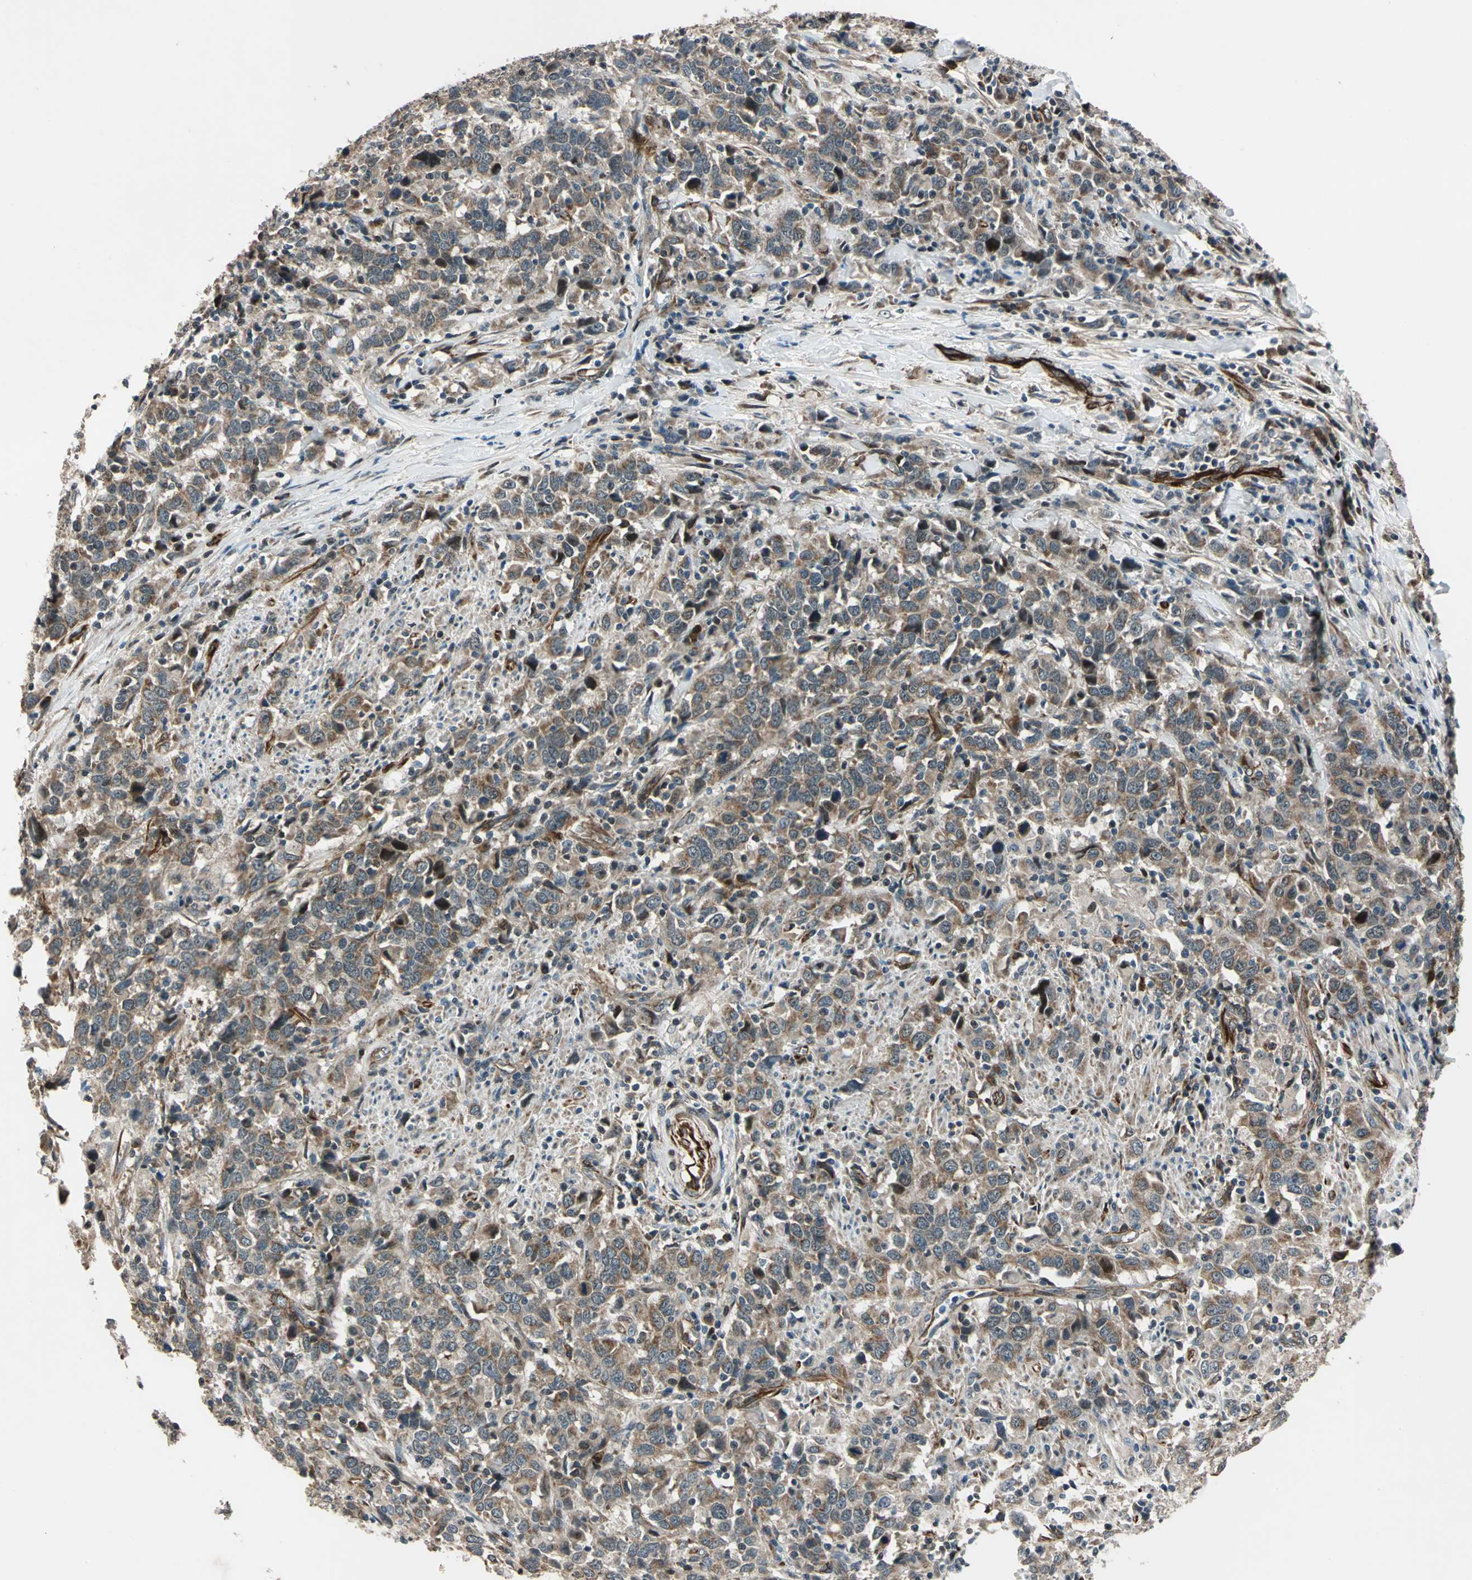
{"staining": {"intensity": "moderate", "quantity": ">75%", "location": "cytoplasmic/membranous"}, "tissue": "urothelial cancer", "cell_type": "Tumor cells", "image_type": "cancer", "snomed": [{"axis": "morphology", "description": "Urothelial carcinoma, High grade"}, {"axis": "topography", "description": "Urinary bladder"}], "caption": "High-power microscopy captured an IHC micrograph of urothelial cancer, revealing moderate cytoplasmic/membranous positivity in about >75% of tumor cells.", "gene": "EXD2", "patient": {"sex": "male", "age": 61}}